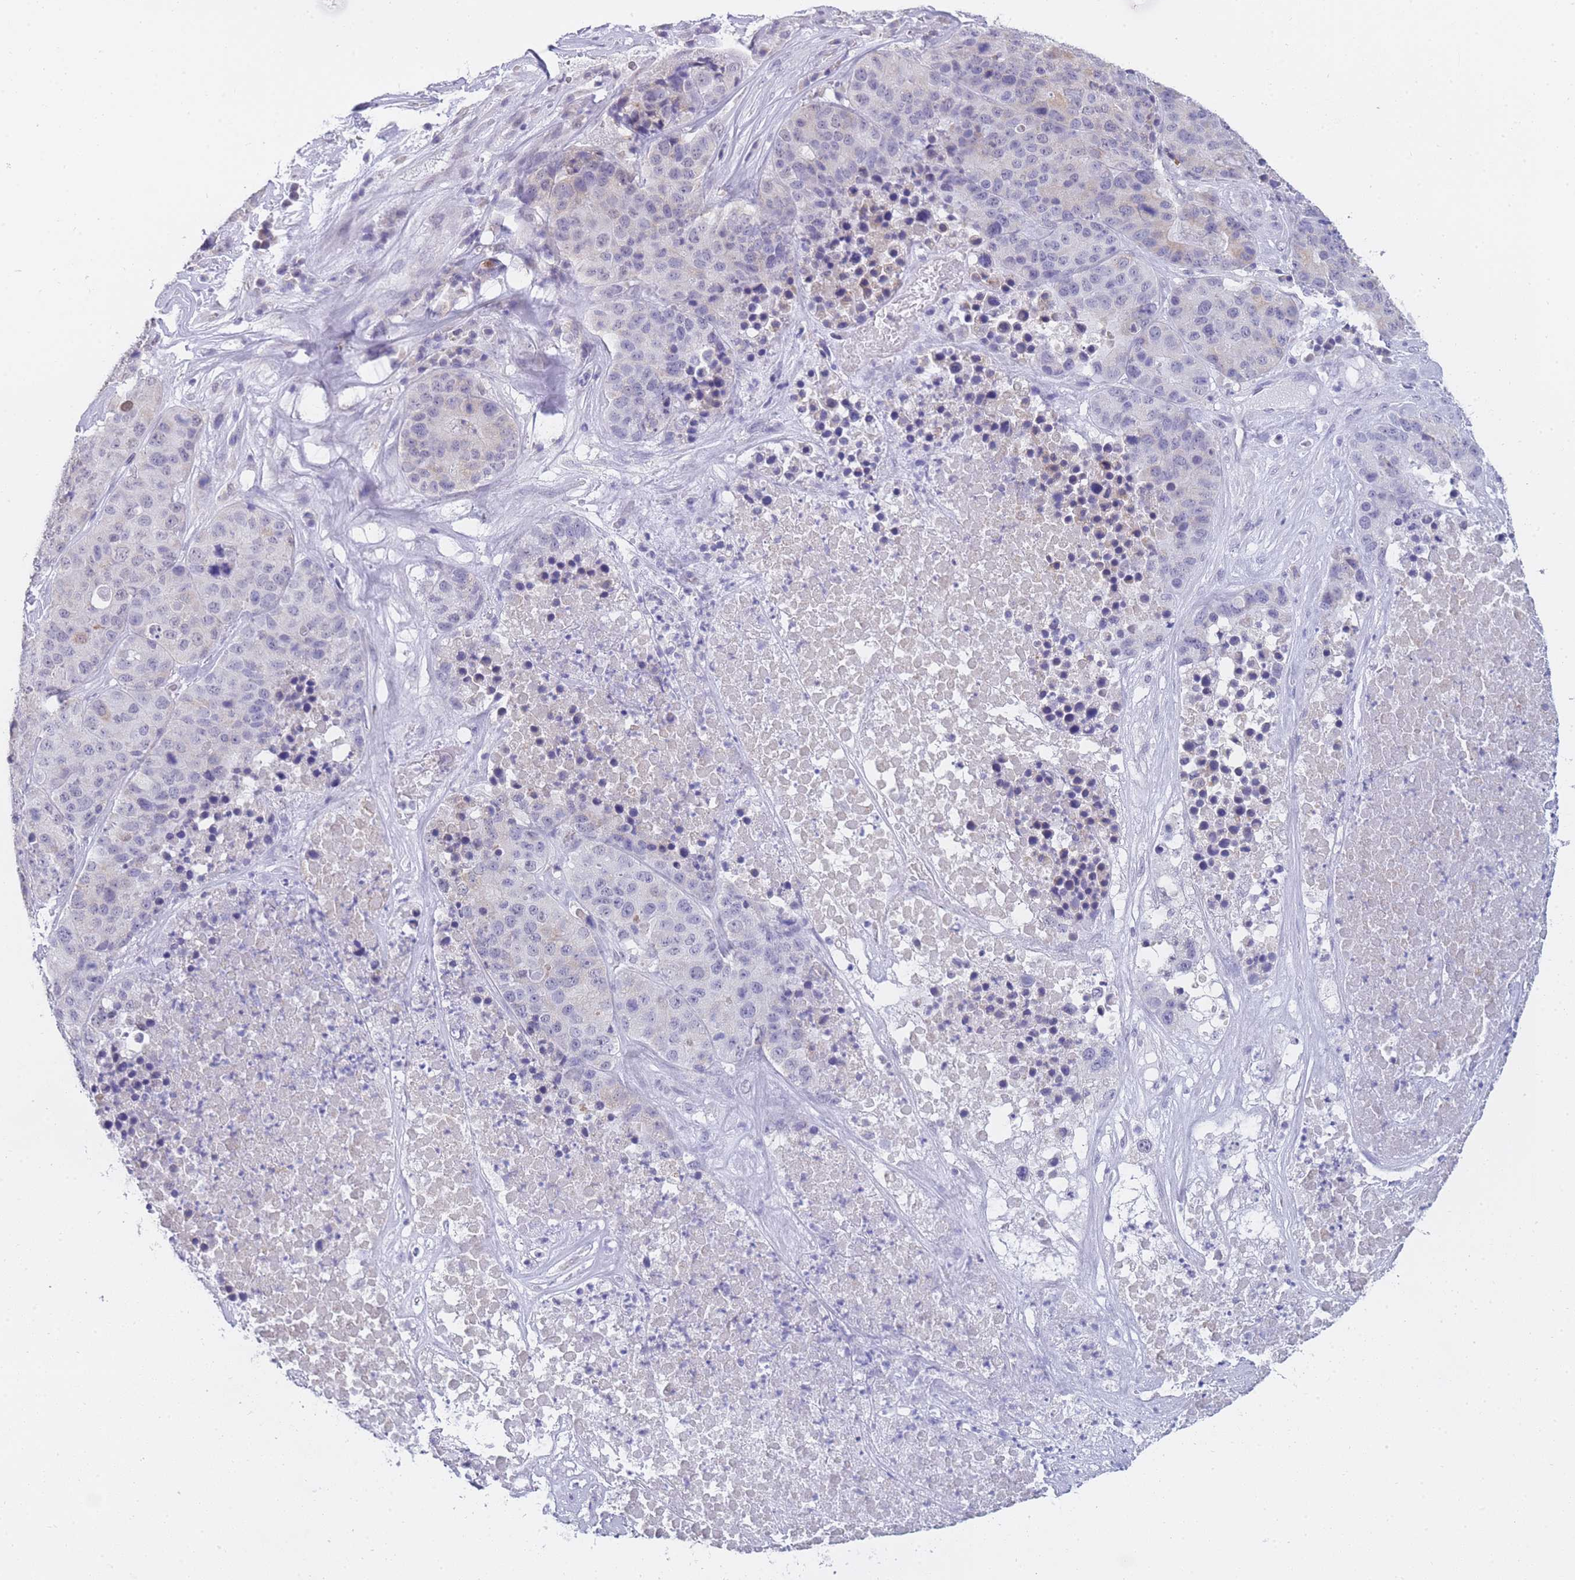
{"staining": {"intensity": "weak", "quantity": "<25%", "location": "cytoplasmic/membranous"}, "tissue": "stomach cancer", "cell_type": "Tumor cells", "image_type": "cancer", "snomed": [{"axis": "morphology", "description": "Adenocarcinoma, NOS"}, {"axis": "topography", "description": "Stomach"}], "caption": "There is no significant positivity in tumor cells of stomach cancer. (DAB (3,3'-diaminobenzidine) immunohistochemistry with hematoxylin counter stain).", "gene": "FRAT2", "patient": {"sex": "male", "age": 71}}